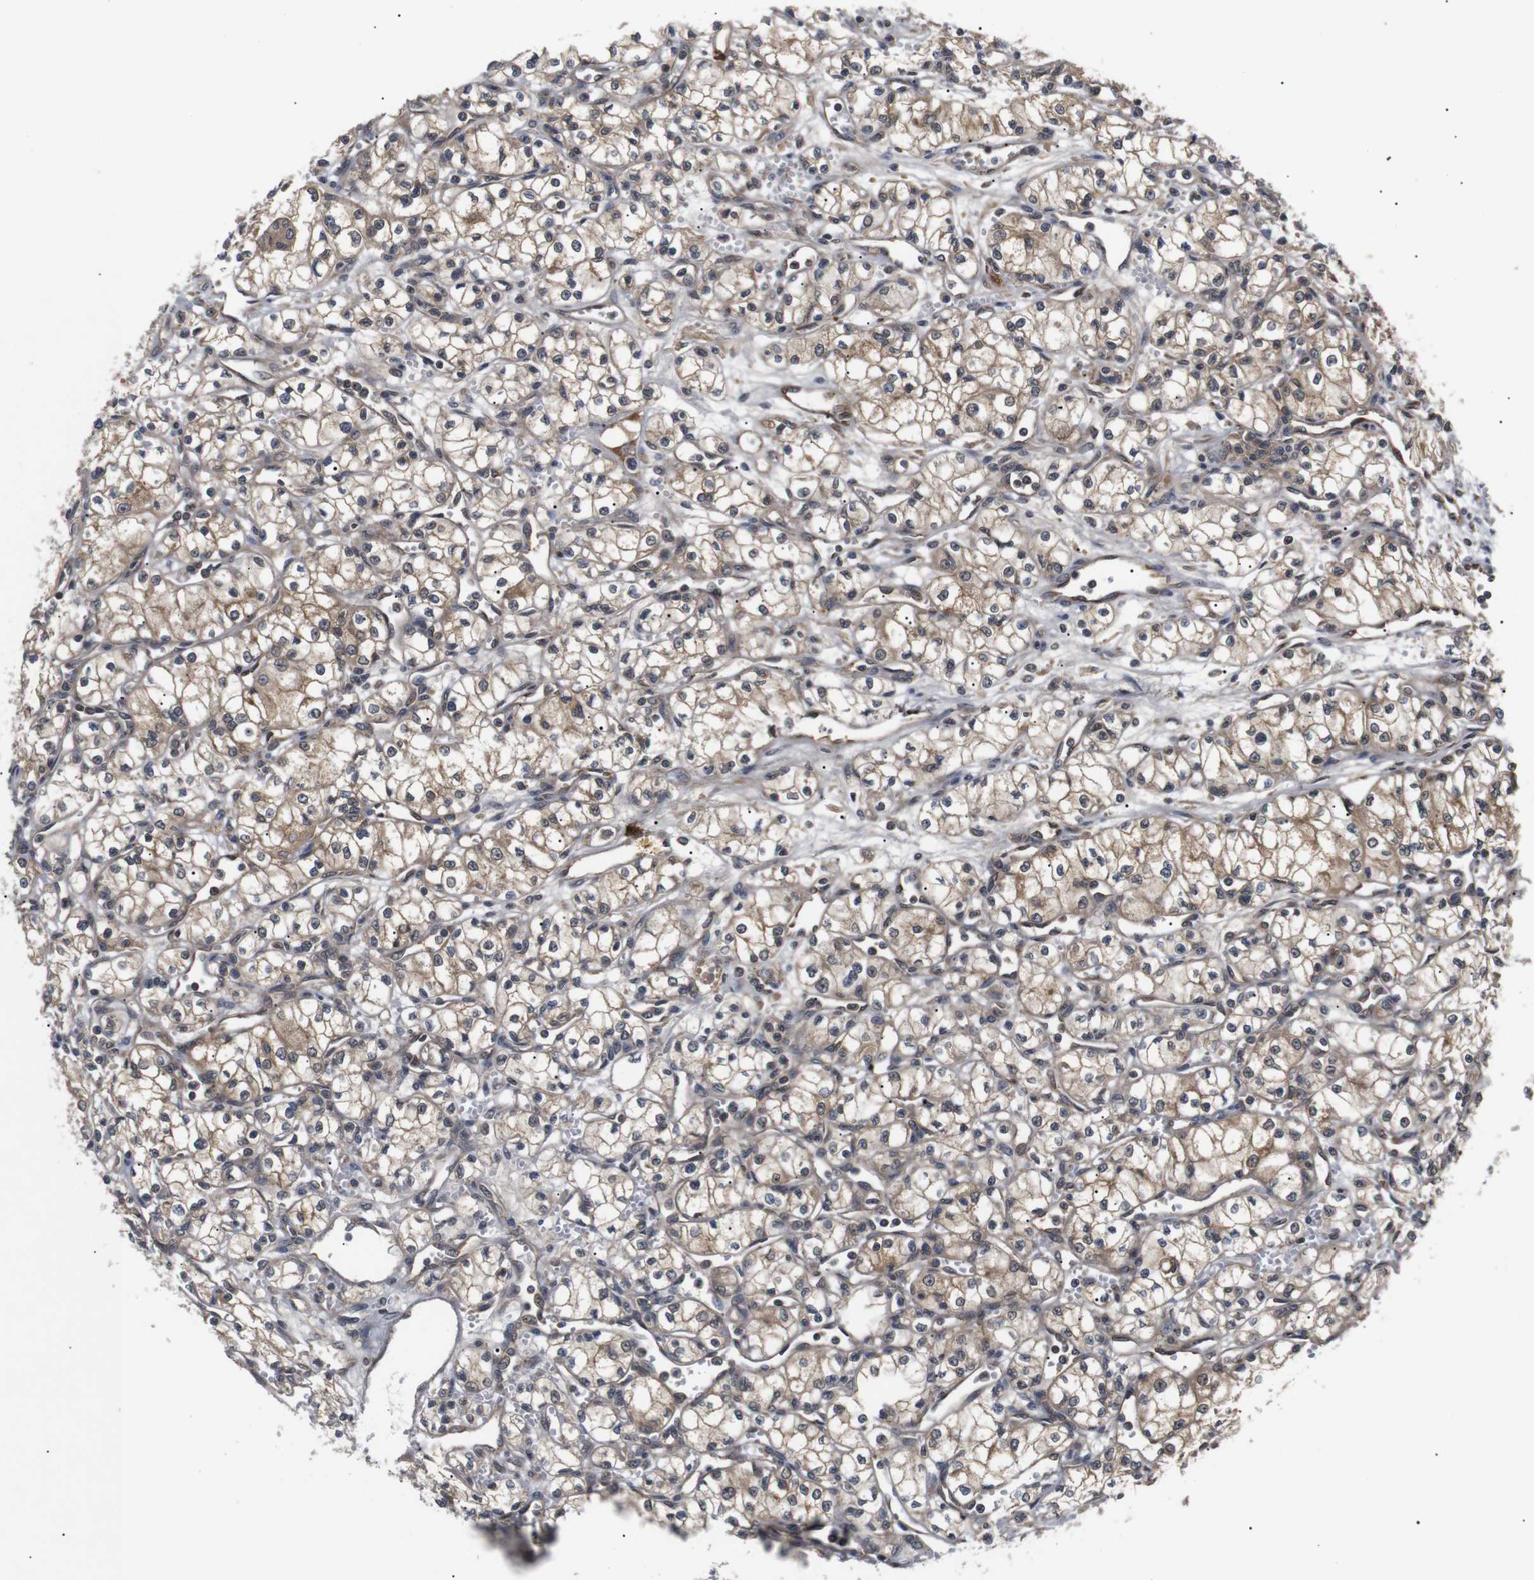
{"staining": {"intensity": "weak", "quantity": ">75%", "location": "cytoplasmic/membranous"}, "tissue": "renal cancer", "cell_type": "Tumor cells", "image_type": "cancer", "snomed": [{"axis": "morphology", "description": "Normal tissue, NOS"}, {"axis": "morphology", "description": "Adenocarcinoma, NOS"}, {"axis": "topography", "description": "Kidney"}], "caption": "Protein expression by immunohistochemistry (IHC) exhibits weak cytoplasmic/membranous positivity in approximately >75% of tumor cells in renal cancer (adenocarcinoma). The staining is performed using DAB brown chromogen to label protein expression. The nuclei are counter-stained blue using hematoxylin.", "gene": "RIPK1", "patient": {"sex": "male", "age": 59}}